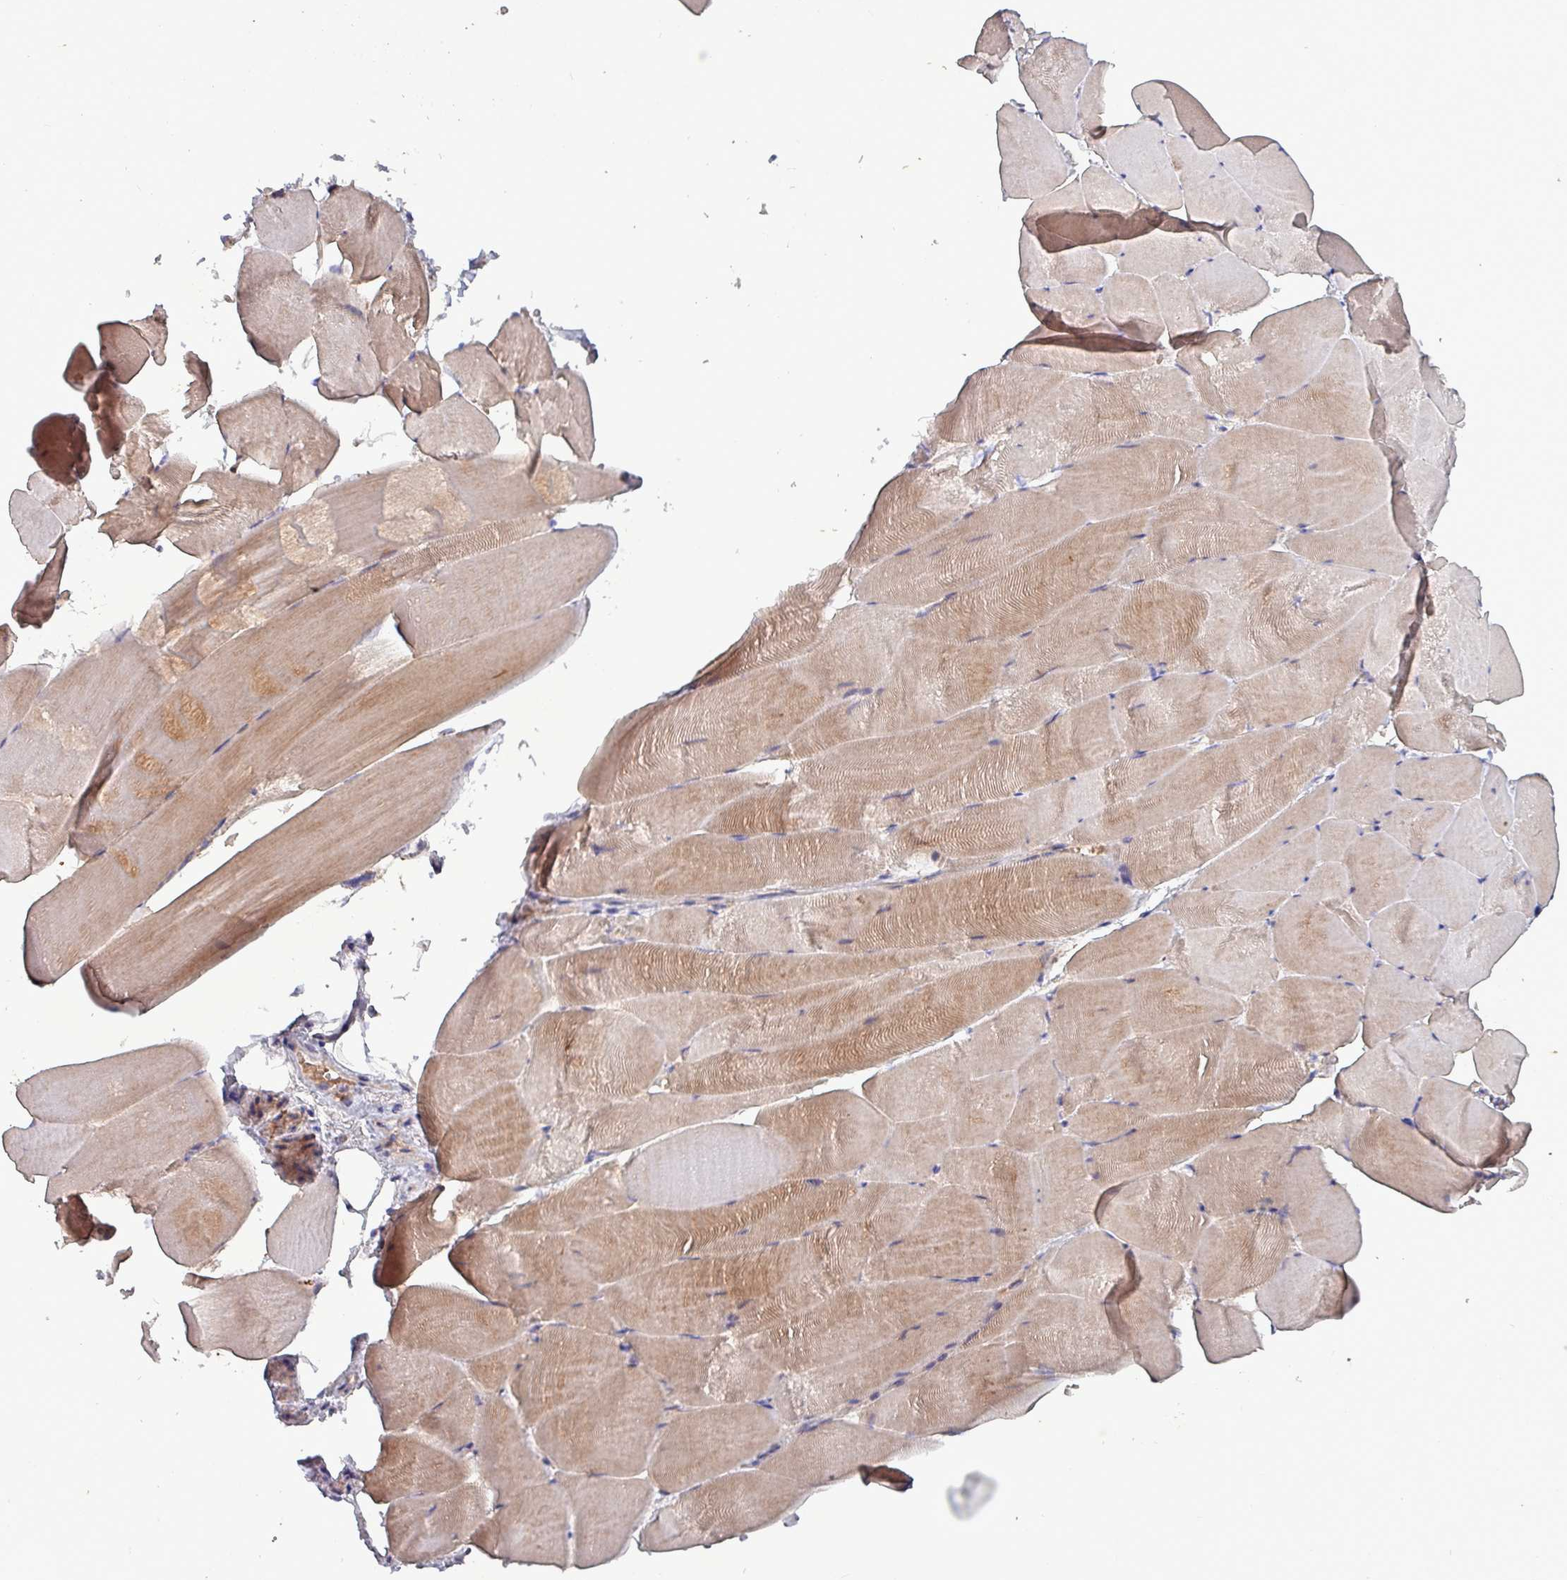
{"staining": {"intensity": "moderate", "quantity": "25%-75%", "location": "cytoplasmic/membranous"}, "tissue": "skeletal muscle", "cell_type": "Myocytes", "image_type": "normal", "snomed": [{"axis": "morphology", "description": "Normal tissue, NOS"}, {"axis": "topography", "description": "Skeletal muscle"}], "caption": "Brown immunohistochemical staining in unremarkable skeletal muscle shows moderate cytoplasmic/membranous expression in approximately 25%-75% of myocytes. (brown staining indicates protein expression, while blue staining denotes nuclei).", "gene": "ZNF322", "patient": {"sex": "female", "age": 64}}